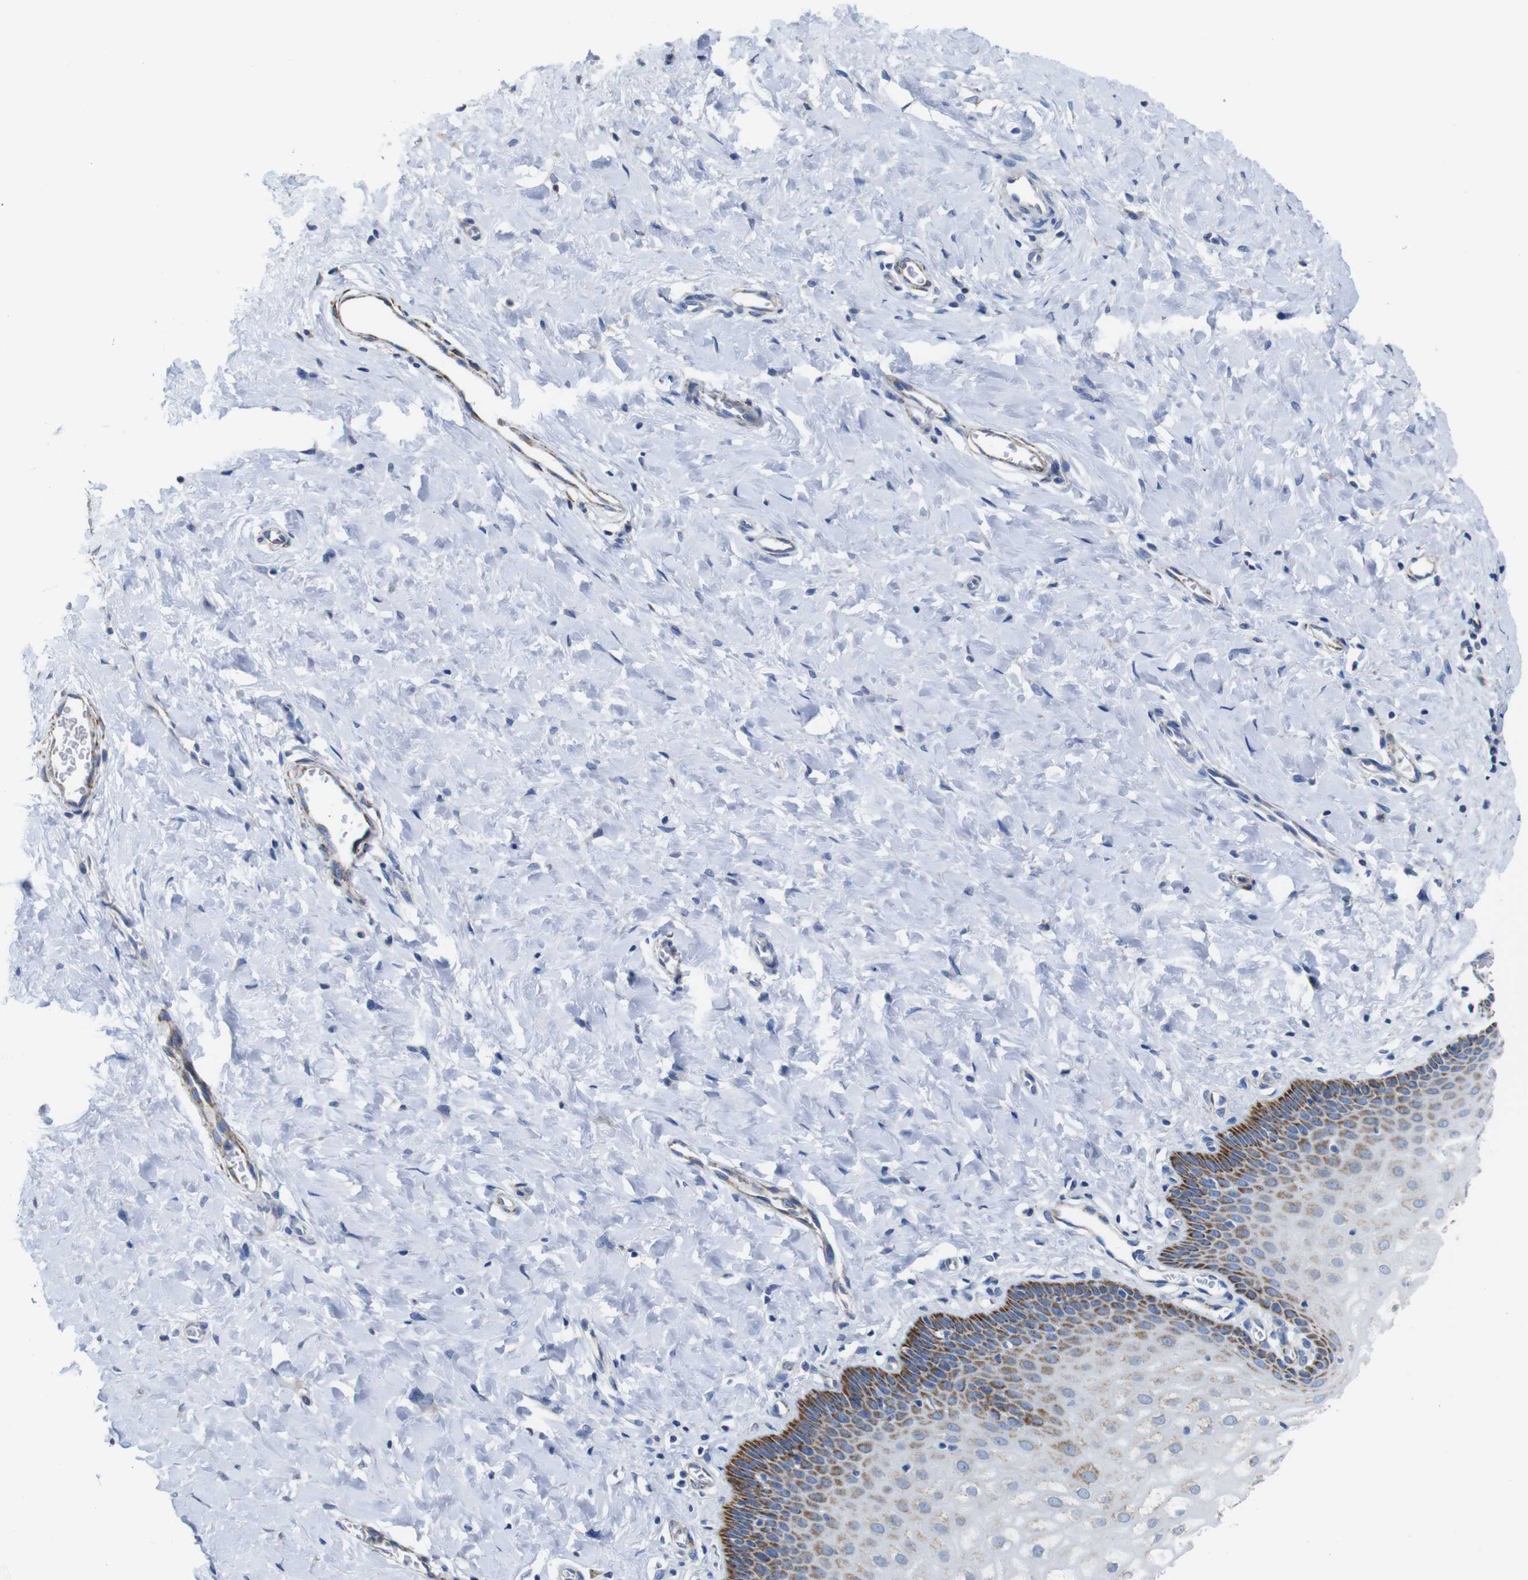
{"staining": {"intensity": "negative", "quantity": "none", "location": "none"}, "tissue": "cervix", "cell_type": "Glandular cells", "image_type": "normal", "snomed": [{"axis": "morphology", "description": "Normal tissue, NOS"}, {"axis": "topography", "description": "Cervix"}], "caption": "IHC of normal human cervix exhibits no positivity in glandular cells. (Stains: DAB IHC with hematoxylin counter stain, Microscopy: brightfield microscopy at high magnification).", "gene": "MAOA", "patient": {"sex": "female", "age": 55}}